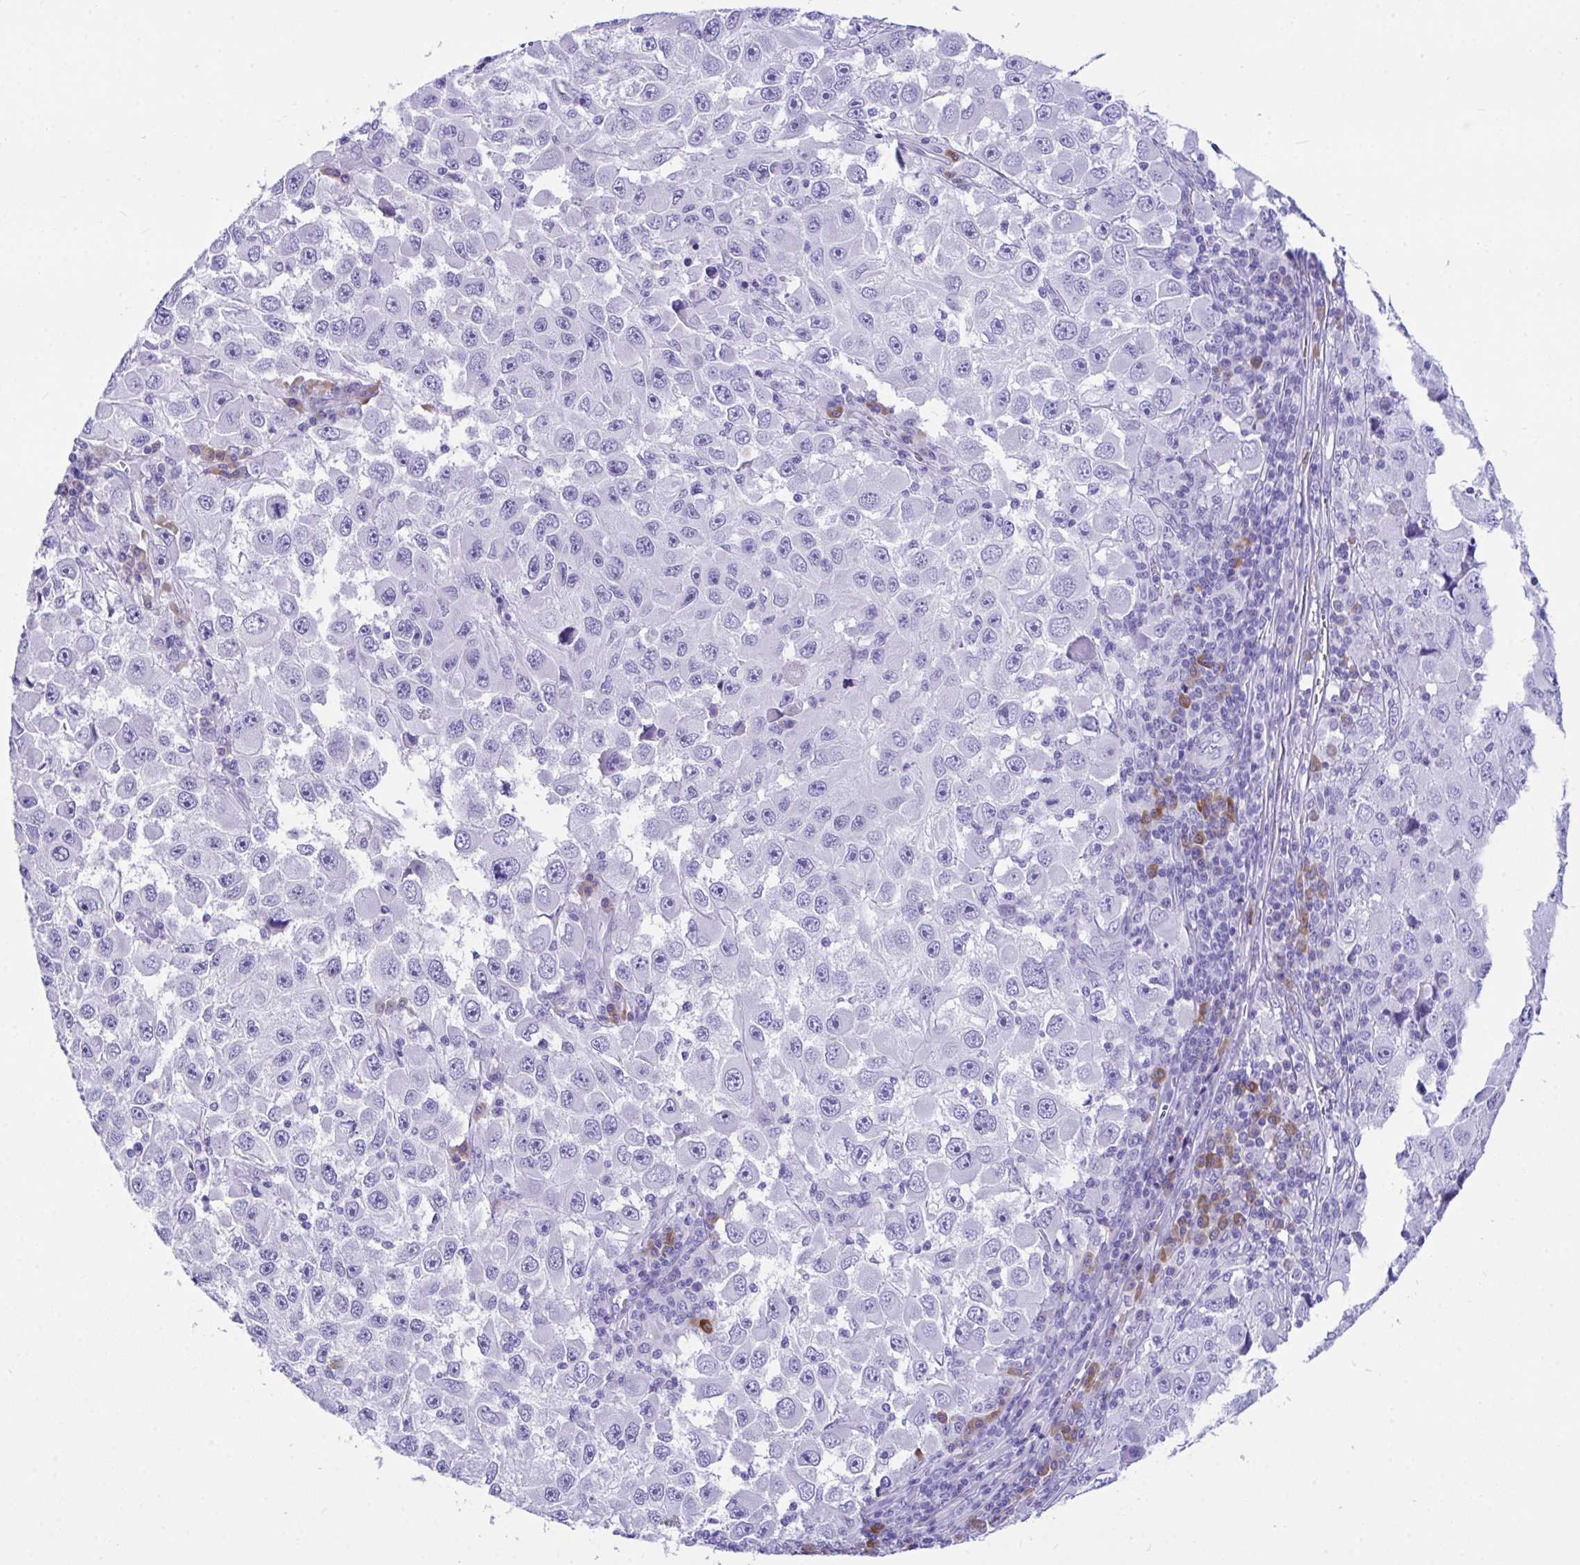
{"staining": {"intensity": "negative", "quantity": "none", "location": "none"}, "tissue": "melanoma", "cell_type": "Tumor cells", "image_type": "cancer", "snomed": [{"axis": "morphology", "description": "Malignant melanoma, Metastatic site"}, {"axis": "topography", "description": "Lymph node"}], "caption": "DAB immunohistochemical staining of human malignant melanoma (metastatic site) shows no significant staining in tumor cells.", "gene": "BEST4", "patient": {"sex": "female", "age": 67}}